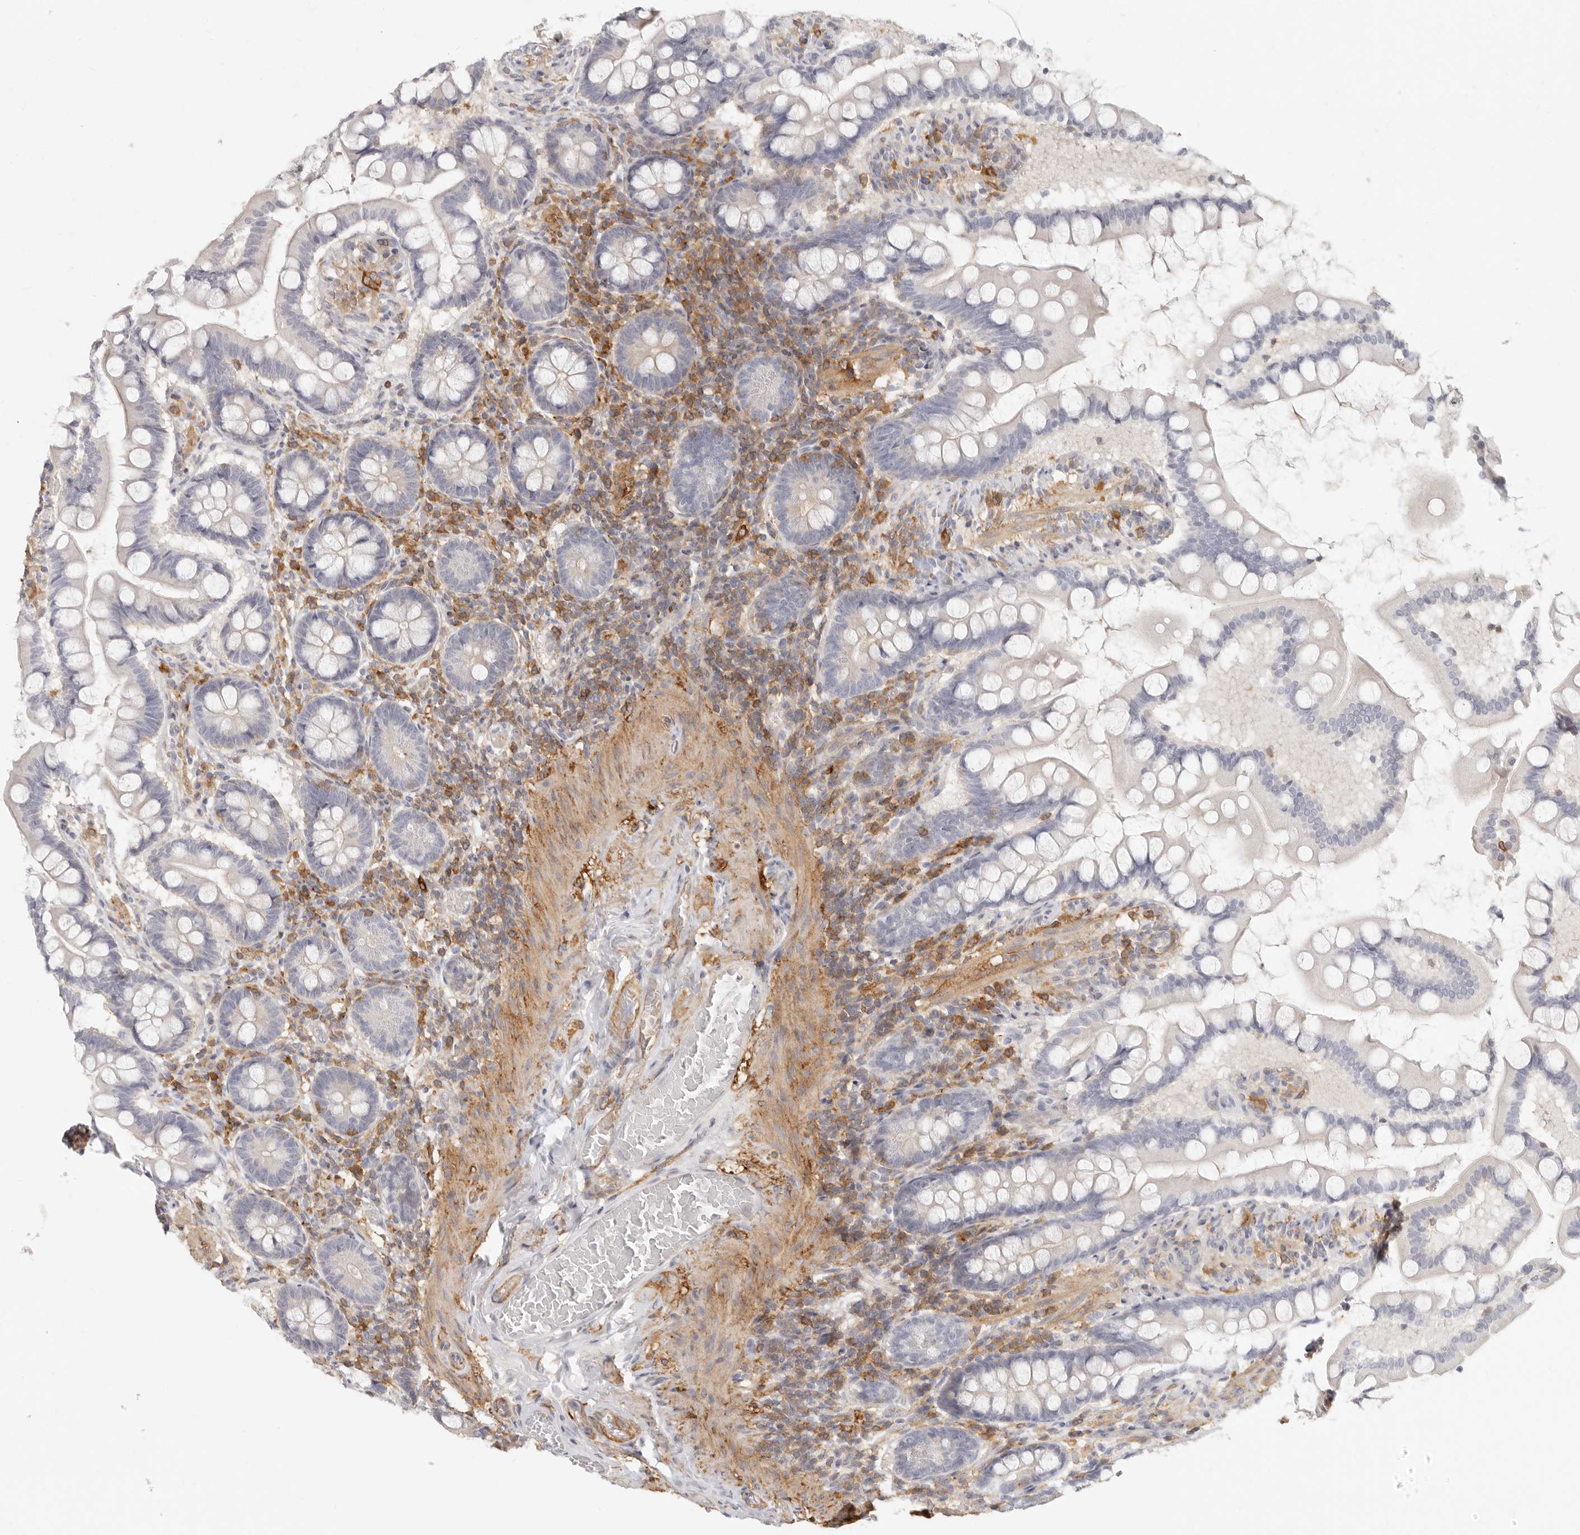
{"staining": {"intensity": "negative", "quantity": "none", "location": "none"}, "tissue": "small intestine", "cell_type": "Glandular cells", "image_type": "normal", "snomed": [{"axis": "morphology", "description": "Normal tissue, NOS"}, {"axis": "topography", "description": "Small intestine"}], "caption": "A high-resolution histopathology image shows immunohistochemistry (IHC) staining of unremarkable small intestine, which exhibits no significant positivity in glandular cells.", "gene": "NIBAN1", "patient": {"sex": "male", "age": 41}}